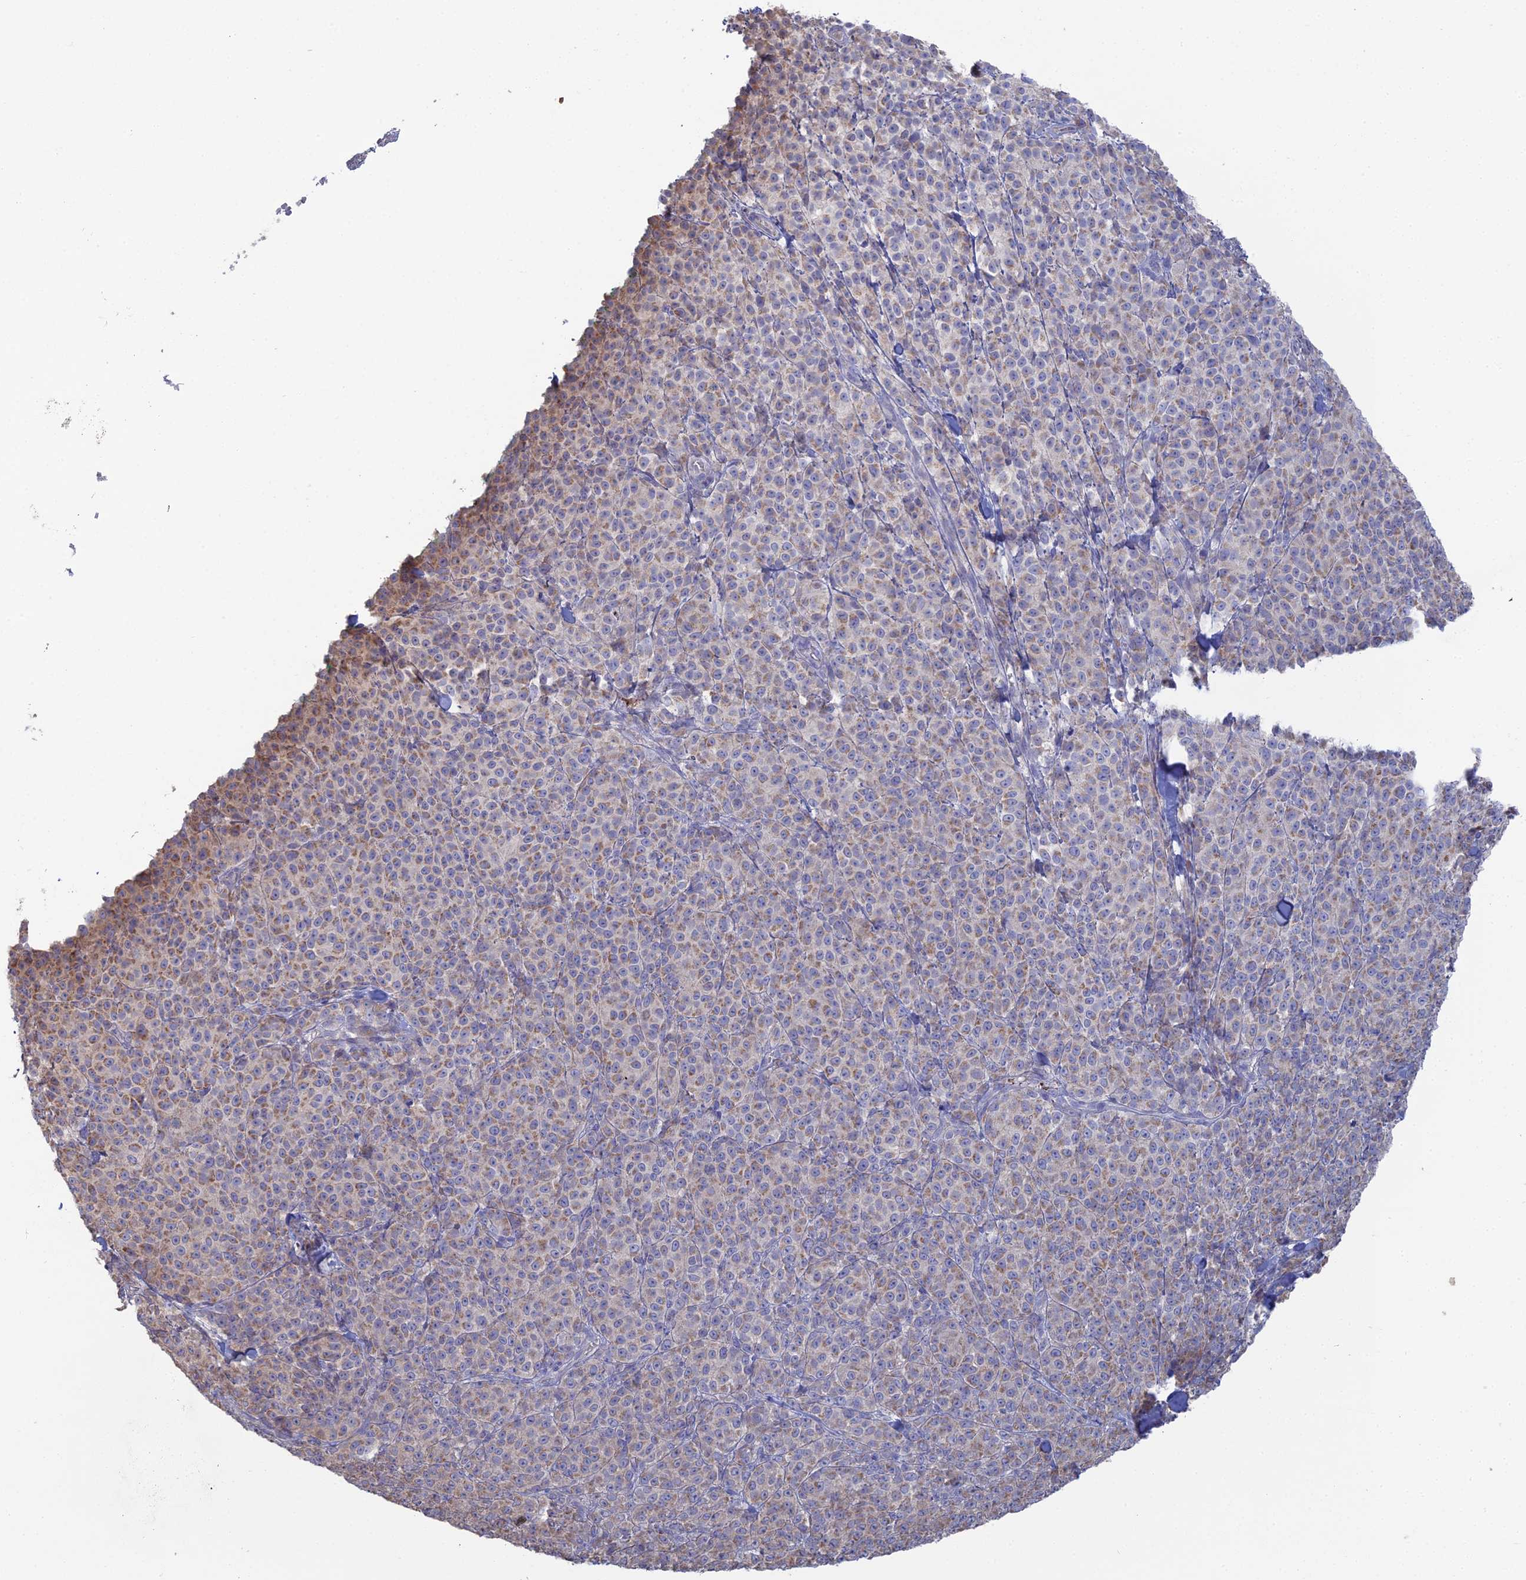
{"staining": {"intensity": "weak", "quantity": "25%-75%", "location": "cytoplasmic/membranous"}, "tissue": "melanoma", "cell_type": "Tumor cells", "image_type": "cancer", "snomed": [{"axis": "morphology", "description": "Normal tissue, NOS"}, {"axis": "morphology", "description": "Malignant melanoma, NOS"}, {"axis": "topography", "description": "Skin"}], "caption": "A high-resolution histopathology image shows immunohistochemistry (IHC) staining of melanoma, which displays weak cytoplasmic/membranous expression in approximately 25%-75% of tumor cells.", "gene": "ARL16", "patient": {"sex": "female", "age": 34}}